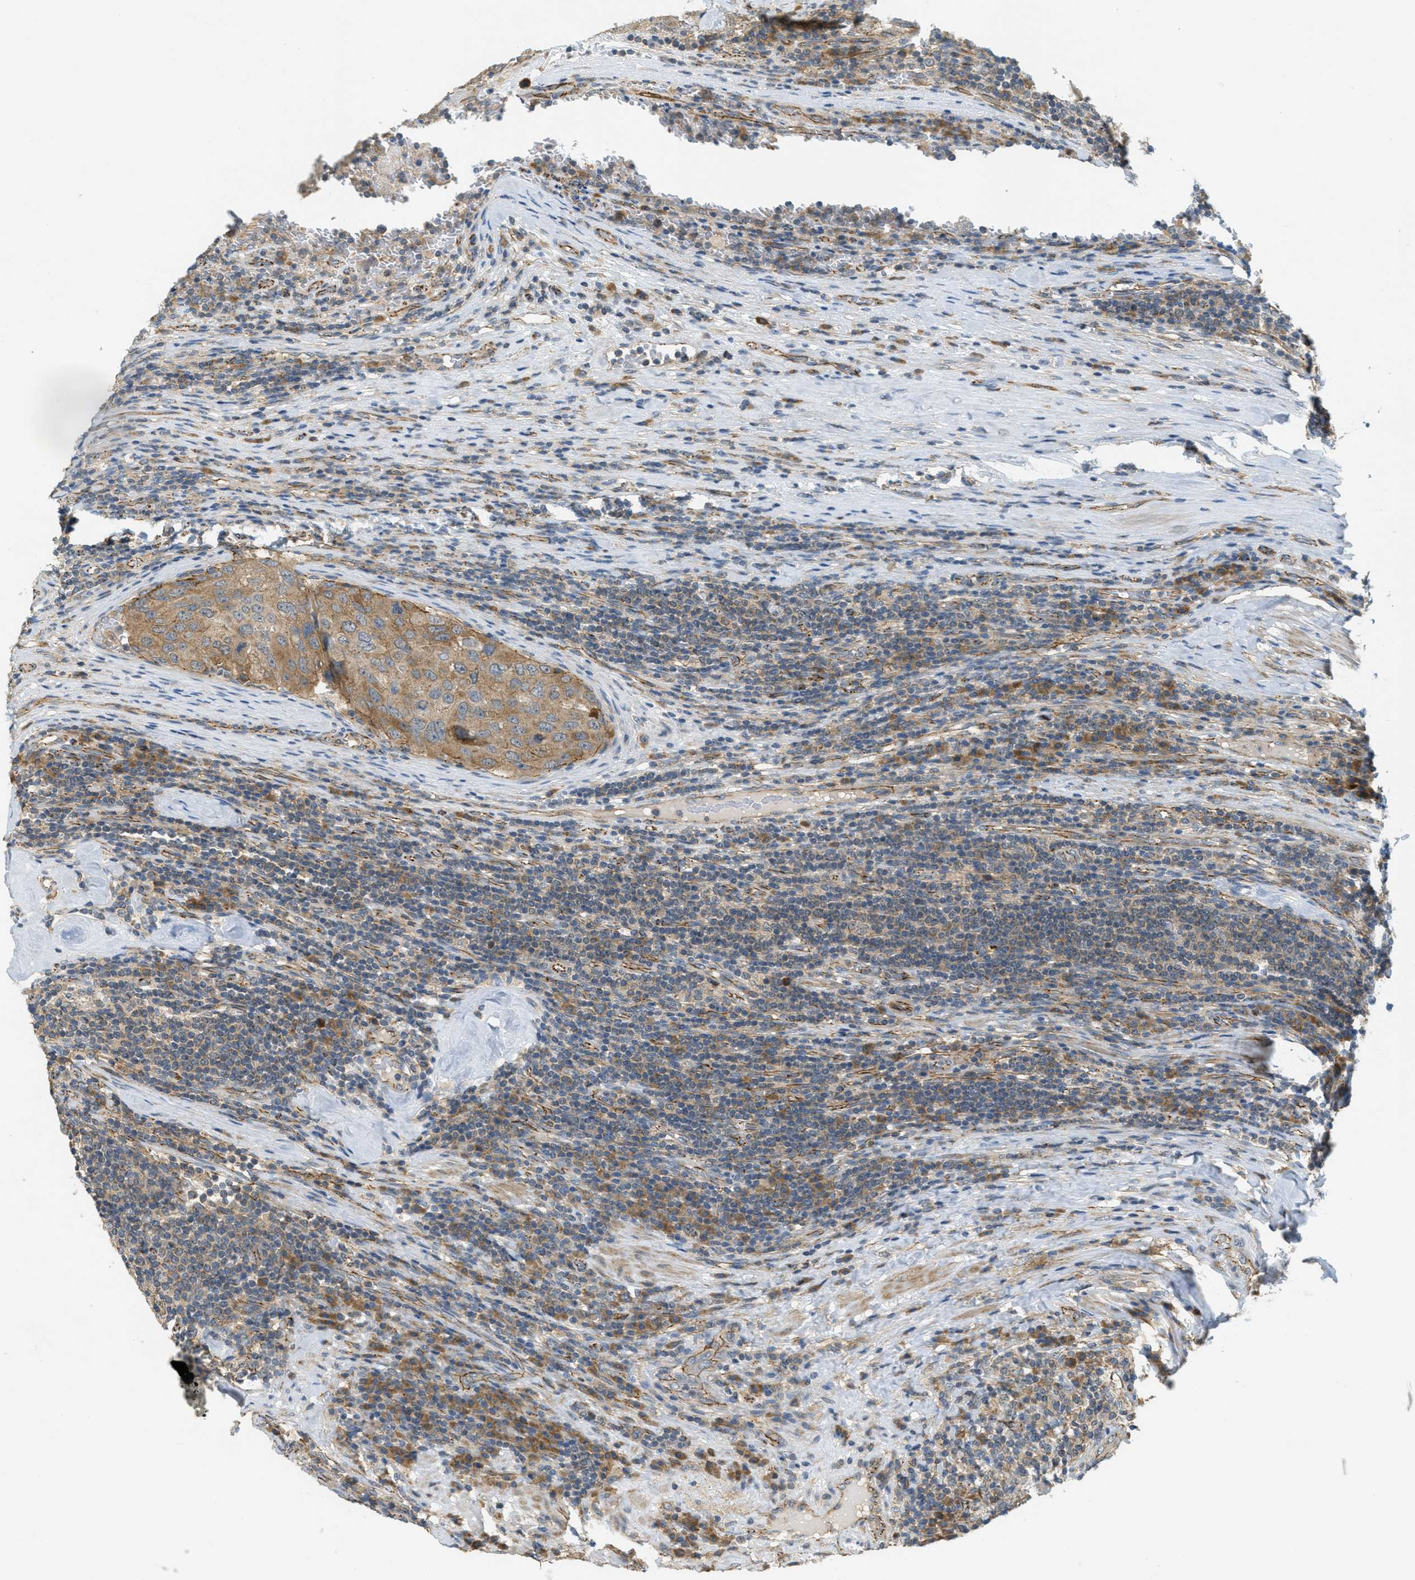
{"staining": {"intensity": "moderate", "quantity": ">75%", "location": "cytoplasmic/membranous"}, "tissue": "urothelial cancer", "cell_type": "Tumor cells", "image_type": "cancer", "snomed": [{"axis": "morphology", "description": "Urothelial carcinoma, High grade"}, {"axis": "topography", "description": "Lymph node"}, {"axis": "topography", "description": "Urinary bladder"}], "caption": "Urothelial cancer stained for a protein (brown) exhibits moderate cytoplasmic/membranous positive expression in about >75% of tumor cells.", "gene": "JCAD", "patient": {"sex": "male", "age": 51}}